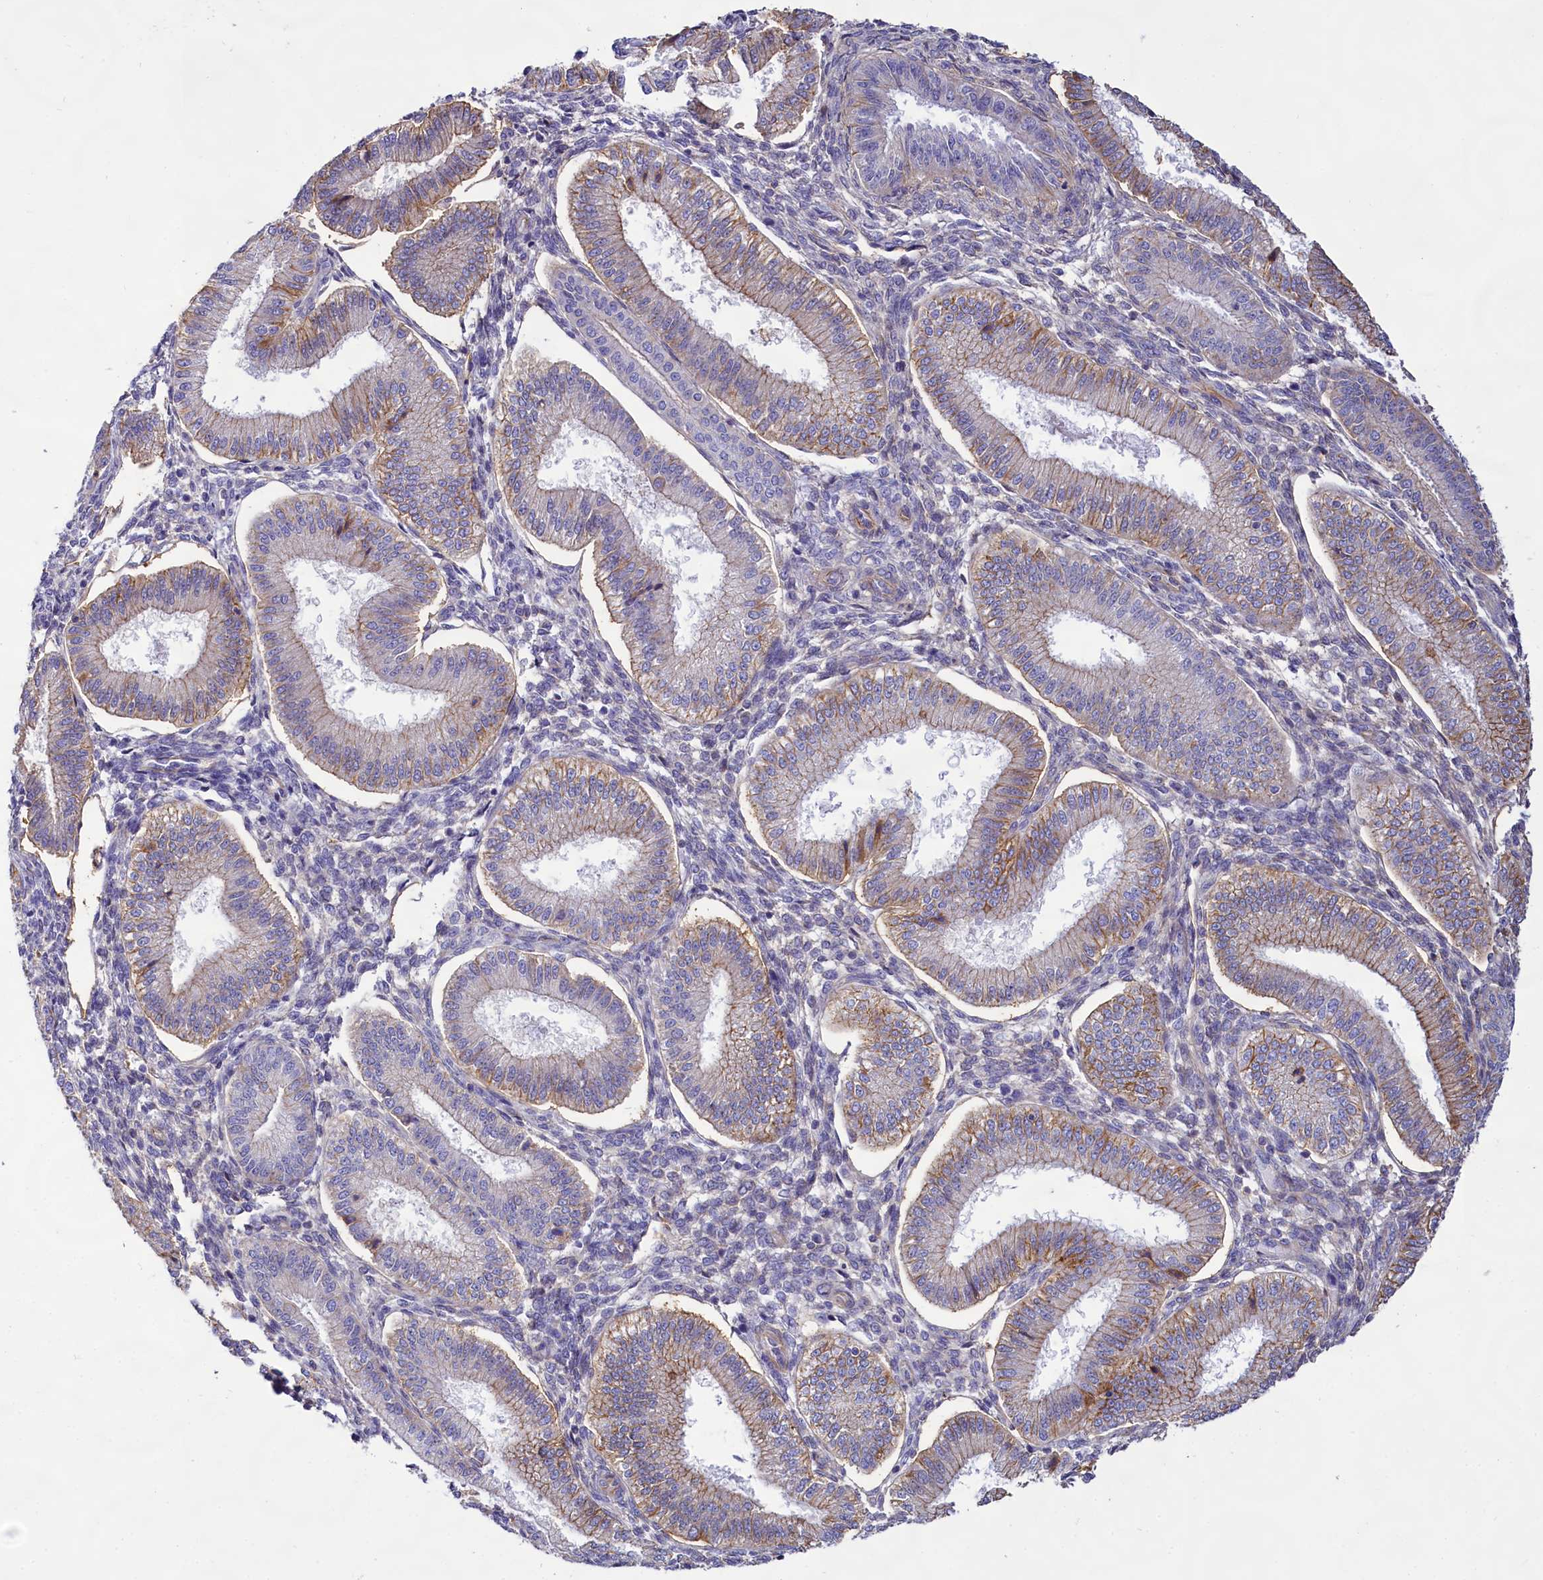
{"staining": {"intensity": "negative", "quantity": "none", "location": "none"}, "tissue": "endometrium", "cell_type": "Cells in endometrial stroma", "image_type": "normal", "snomed": [{"axis": "morphology", "description": "Normal tissue, NOS"}, {"axis": "topography", "description": "Endometrium"}], "caption": "An IHC histopathology image of unremarkable endometrium is shown. There is no staining in cells in endometrial stroma of endometrium.", "gene": "CD99", "patient": {"sex": "female", "age": 39}}